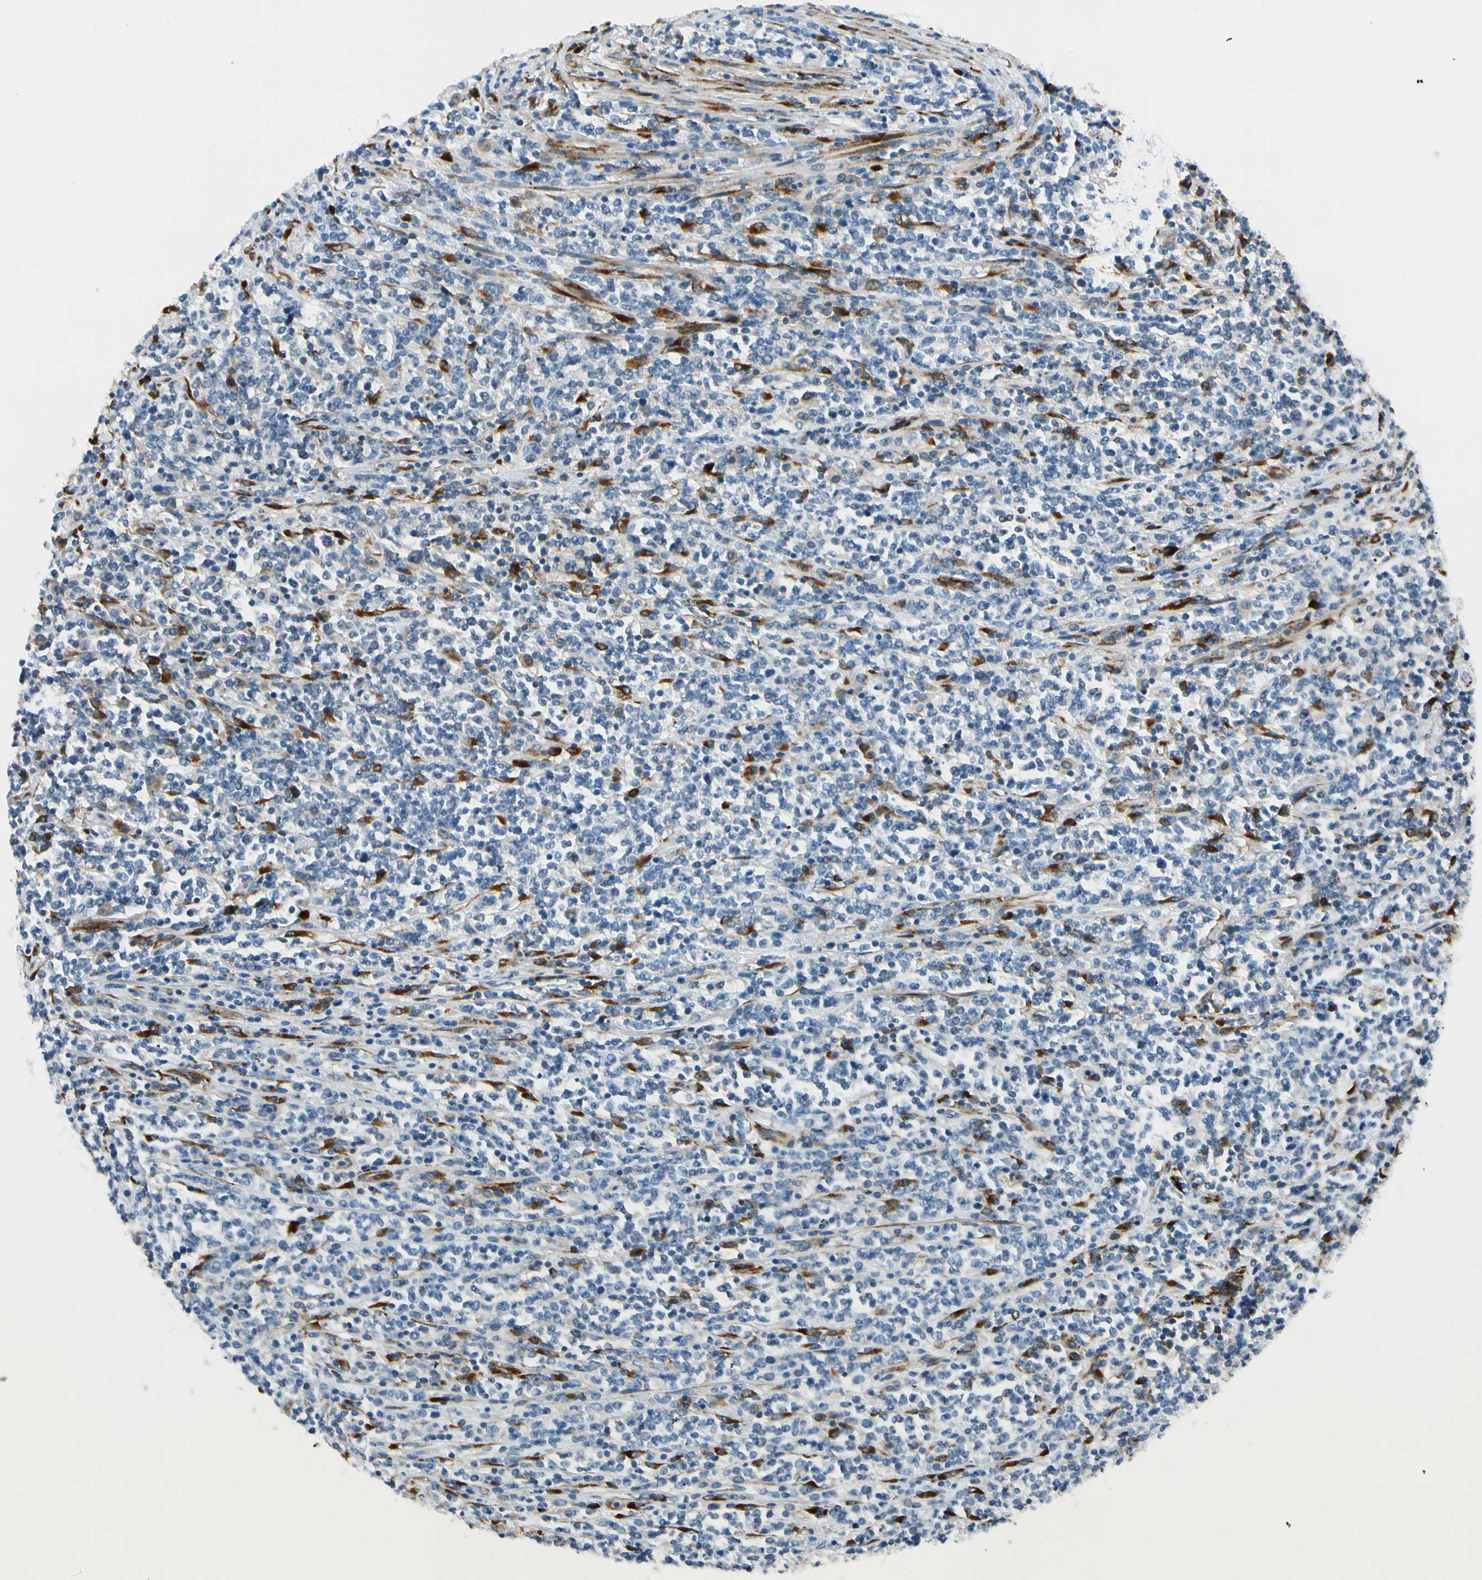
{"staining": {"intensity": "negative", "quantity": "none", "location": "none"}, "tissue": "lymphoma", "cell_type": "Tumor cells", "image_type": "cancer", "snomed": [{"axis": "morphology", "description": "Malignant lymphoma, non-Hodgkin's type, High grade"}, {"axis": "topography", "description": "Soft tissue"}], "caption": "This is an IHC image of human lymphoma. There is no positivity in tumor cells.", "gene": "FKBP7", "patient": {"sex": "male", "age": 18}}